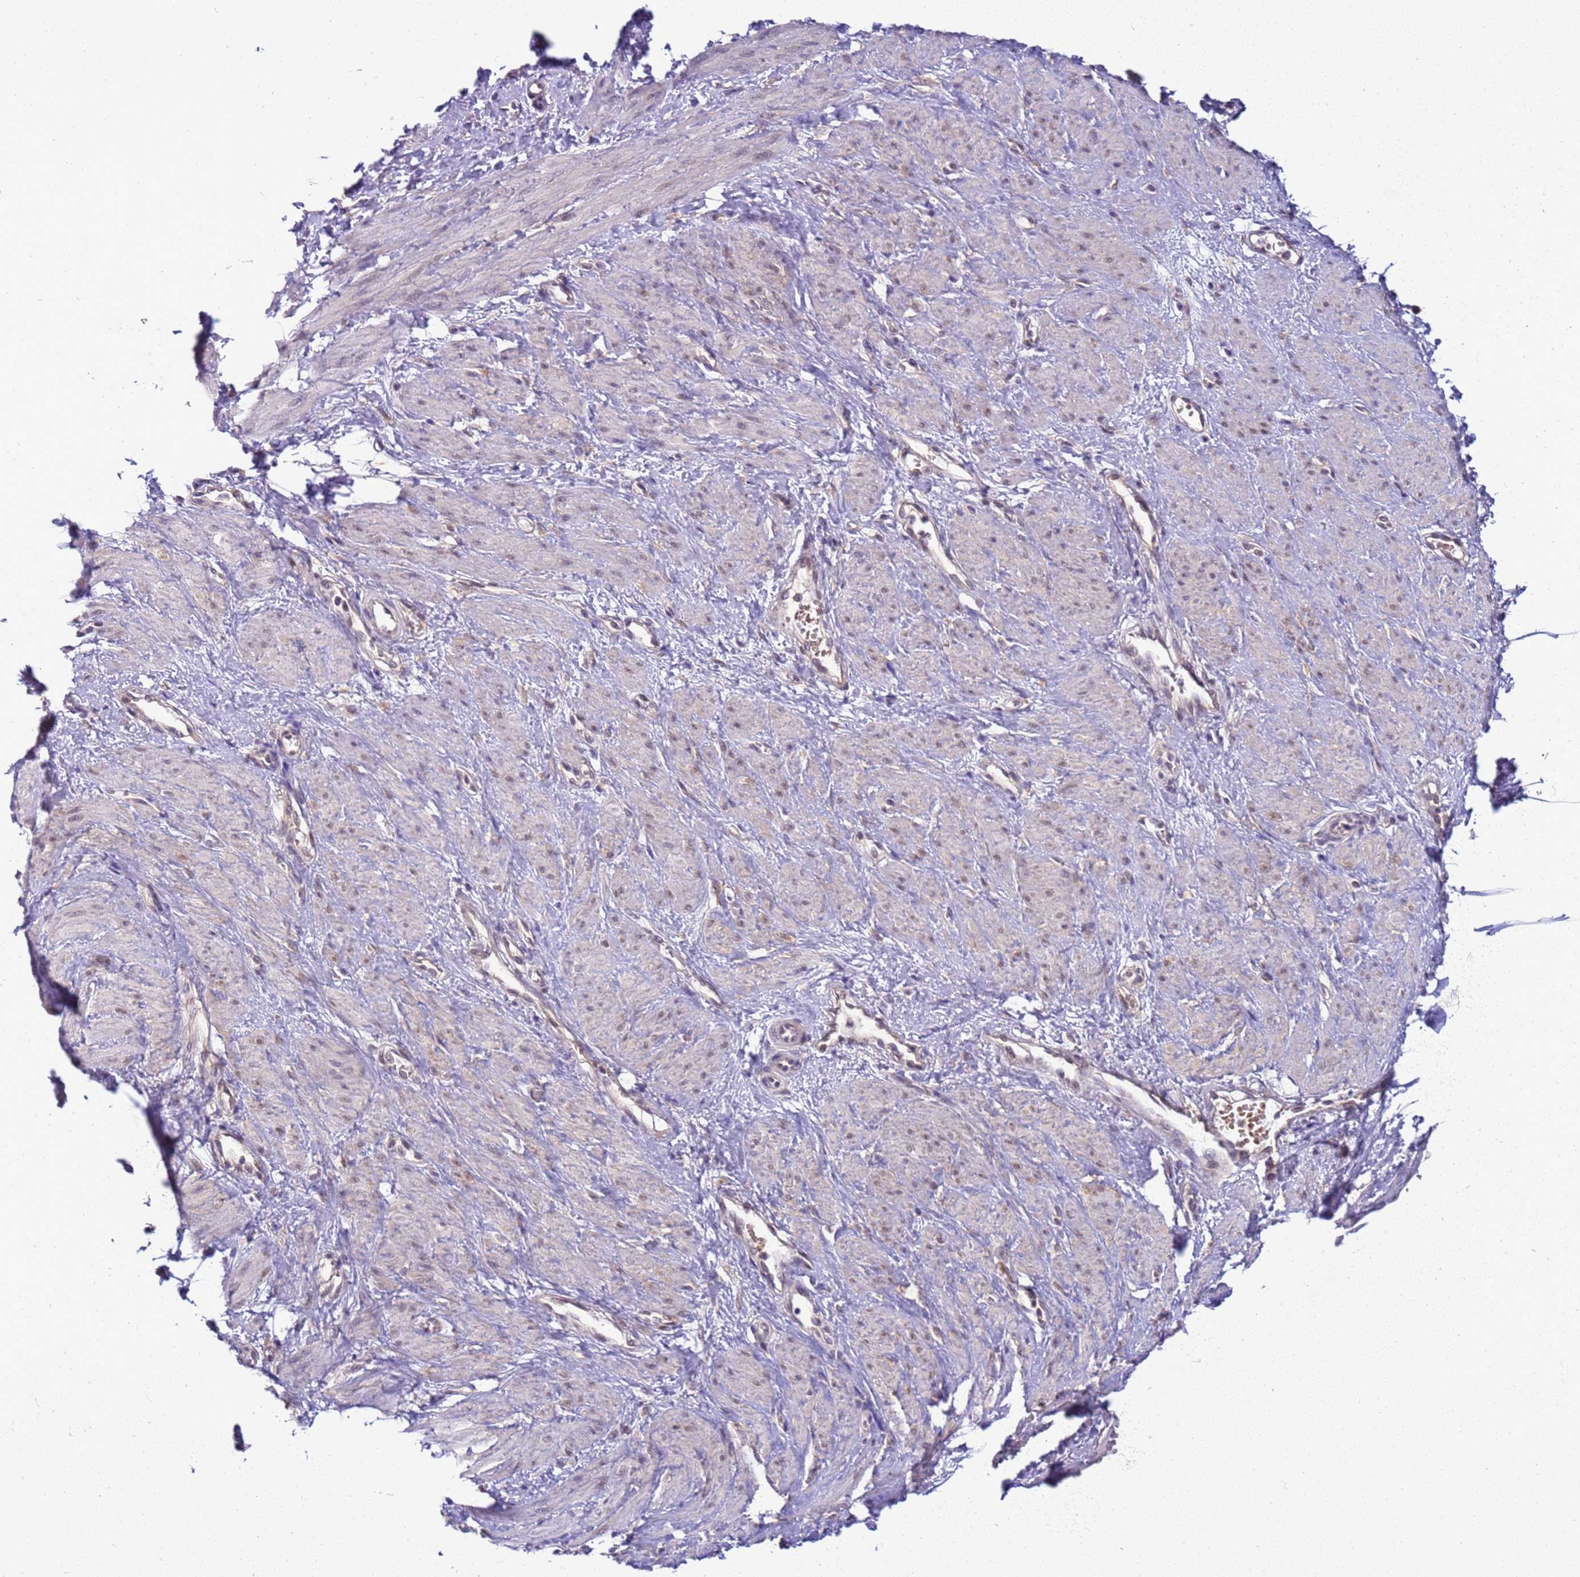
{"staining": {"intensity": "weak", "quantity": "<25%", "location": "nuclear"}, "tissue": "smooth muscle", "cell_type": "Smooth muscle cells", "image_type": "normal", "snomed": [{"axis": "morphology", "description": "Normal tissue, NOS"}, {"axis": "topography", "description": "Smooth muscle"}, {"axis": "topography", "description": "Uterus"}], "caption": "Immunohistochemistry histopathology image of normal human smooth muscle stained for a protein (brown), which shows no positivity in smooth muscle cells.", "gene": "DDI2", "patient": {"sex": "female", "age": 39}}